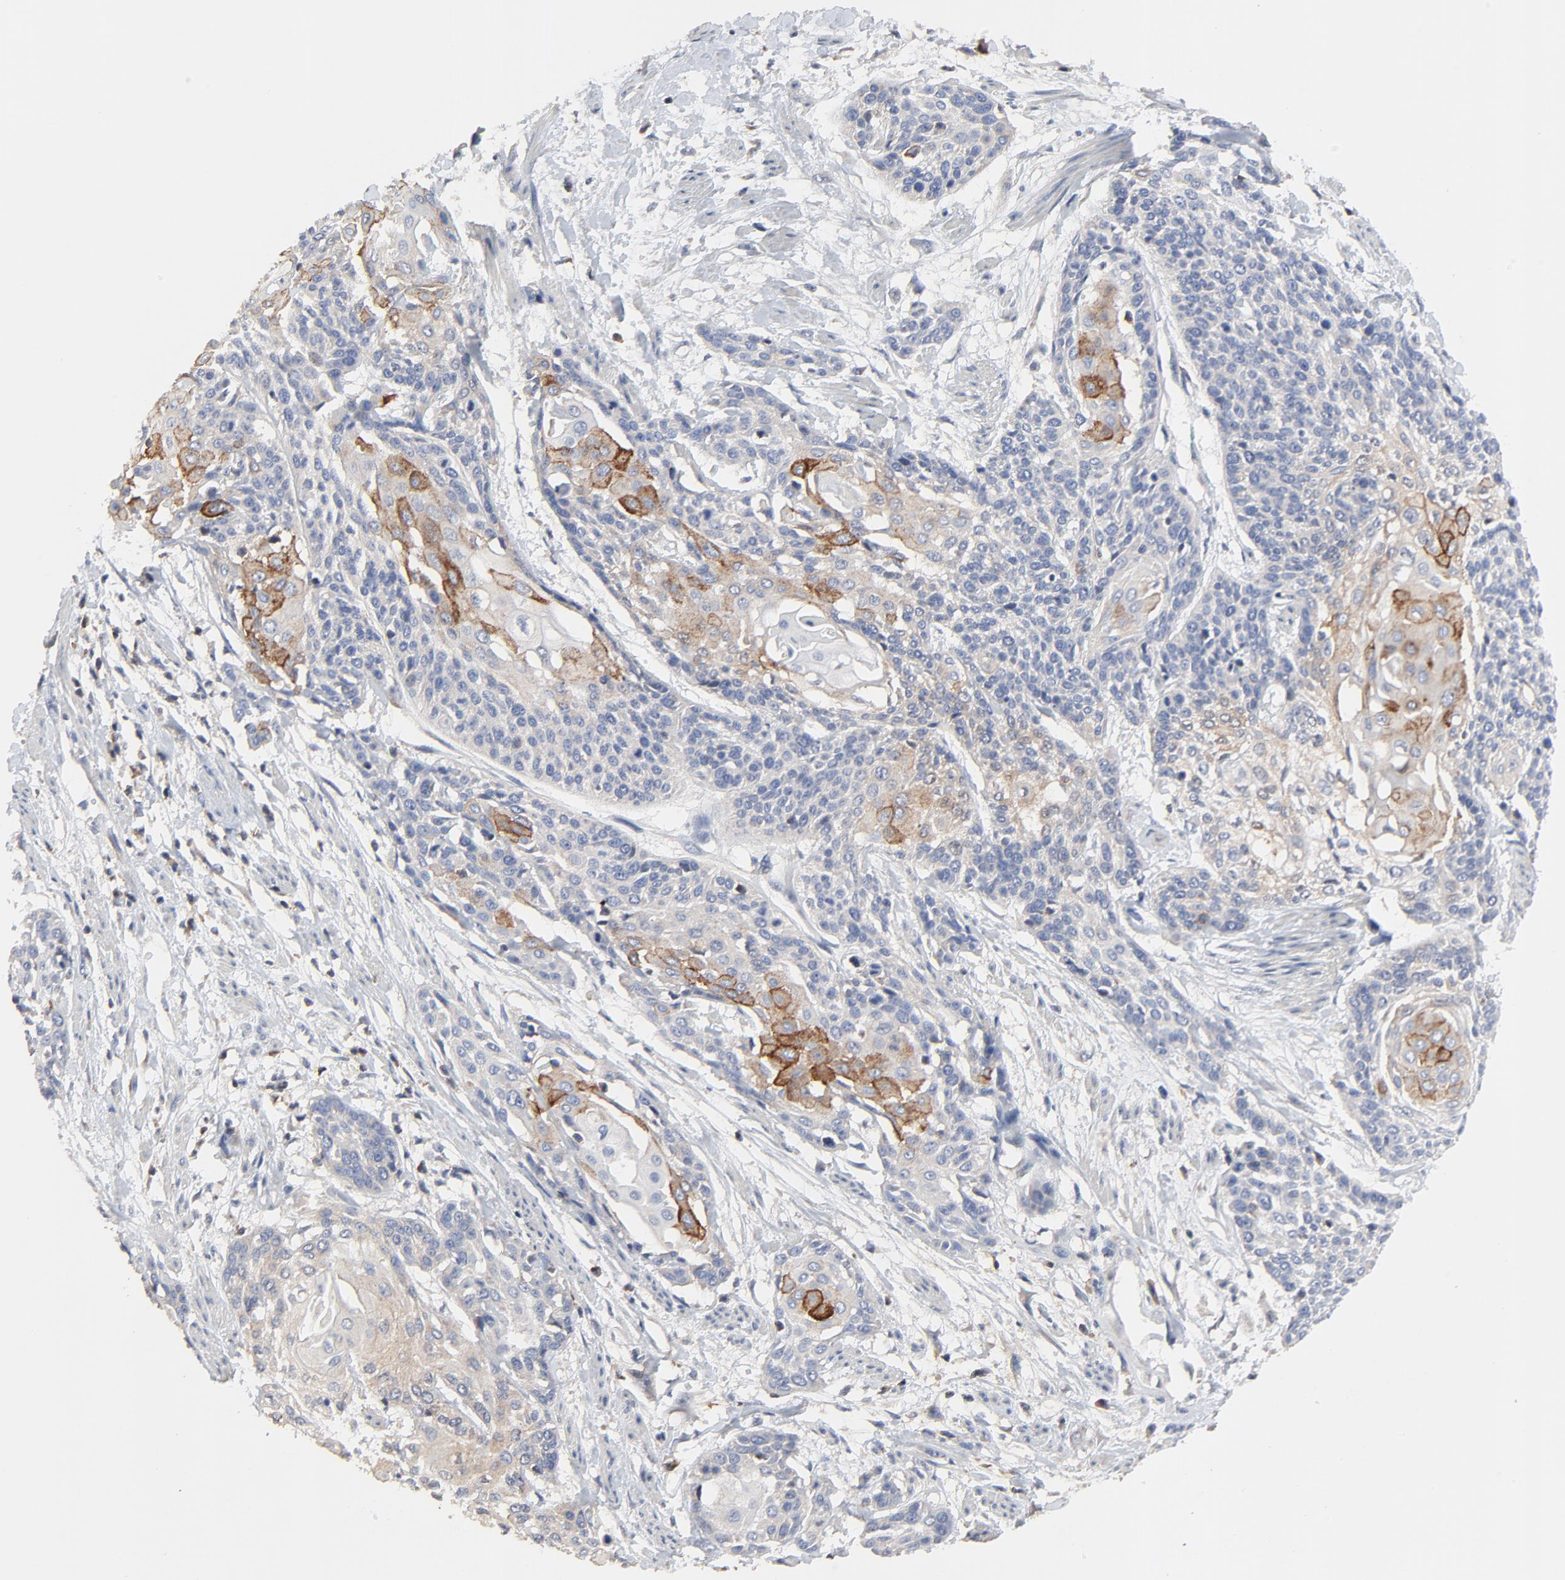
{"staining": {"intensity": "strong", "quantity": "<25%", "location": "cytoplasmic/membranous"}, "tissue": "cervical cancer", "cell_type": "Tumor cells", "image_type": "cancer", "snomed": [{"axis": "morphology", "description": "Squamous cell carcinoma, NOS"}, {"axis": "topography", "description": "Cervix"}], "caption": "This is a micrograph of immunohistochemistry (IHC) staining of cervical cancer, which shows strong expression in the cytoplasmic/membranous of tumor cells.", "gene": "SKAP1", "patient": {"sex": "female", "age": 57}}